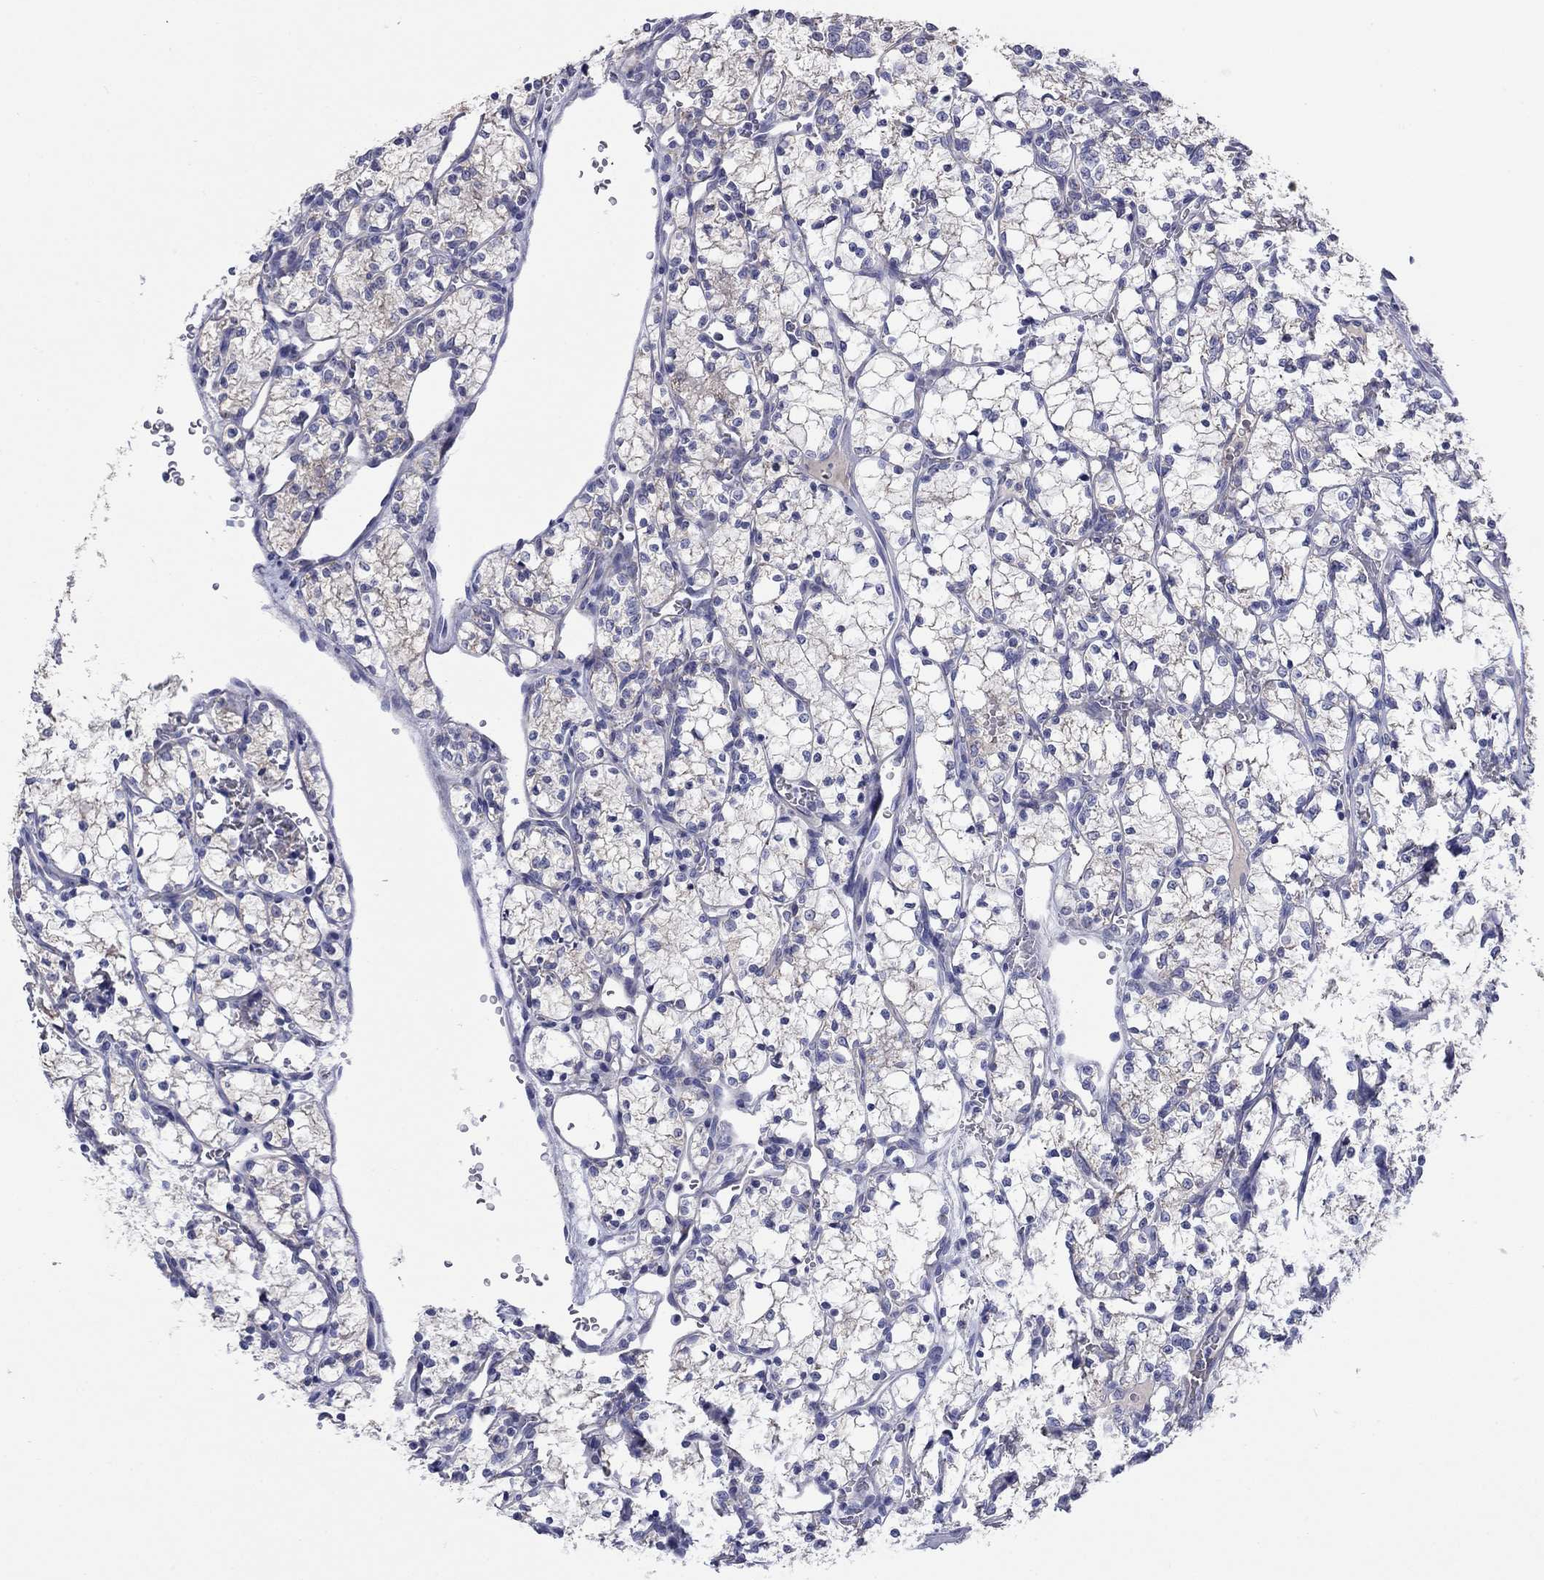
{"staining": {"intensity": "negative", "quantity": "none", "location": "none"}, "tissue": "renal cancer", "cell_type": "Tumor cells", "image_type": "cancer", "snomed": [{"axis": "morphology", "description": "Adenocarcinoma, NOS"}, {"axis": "topography", "description": "Kidney"}], "caption": "Tumor cells are negative for protein expression in human adenocarcinoma (renal).", "gene": "CLVS1", "patient": {"sex": "female", "age": 69}}